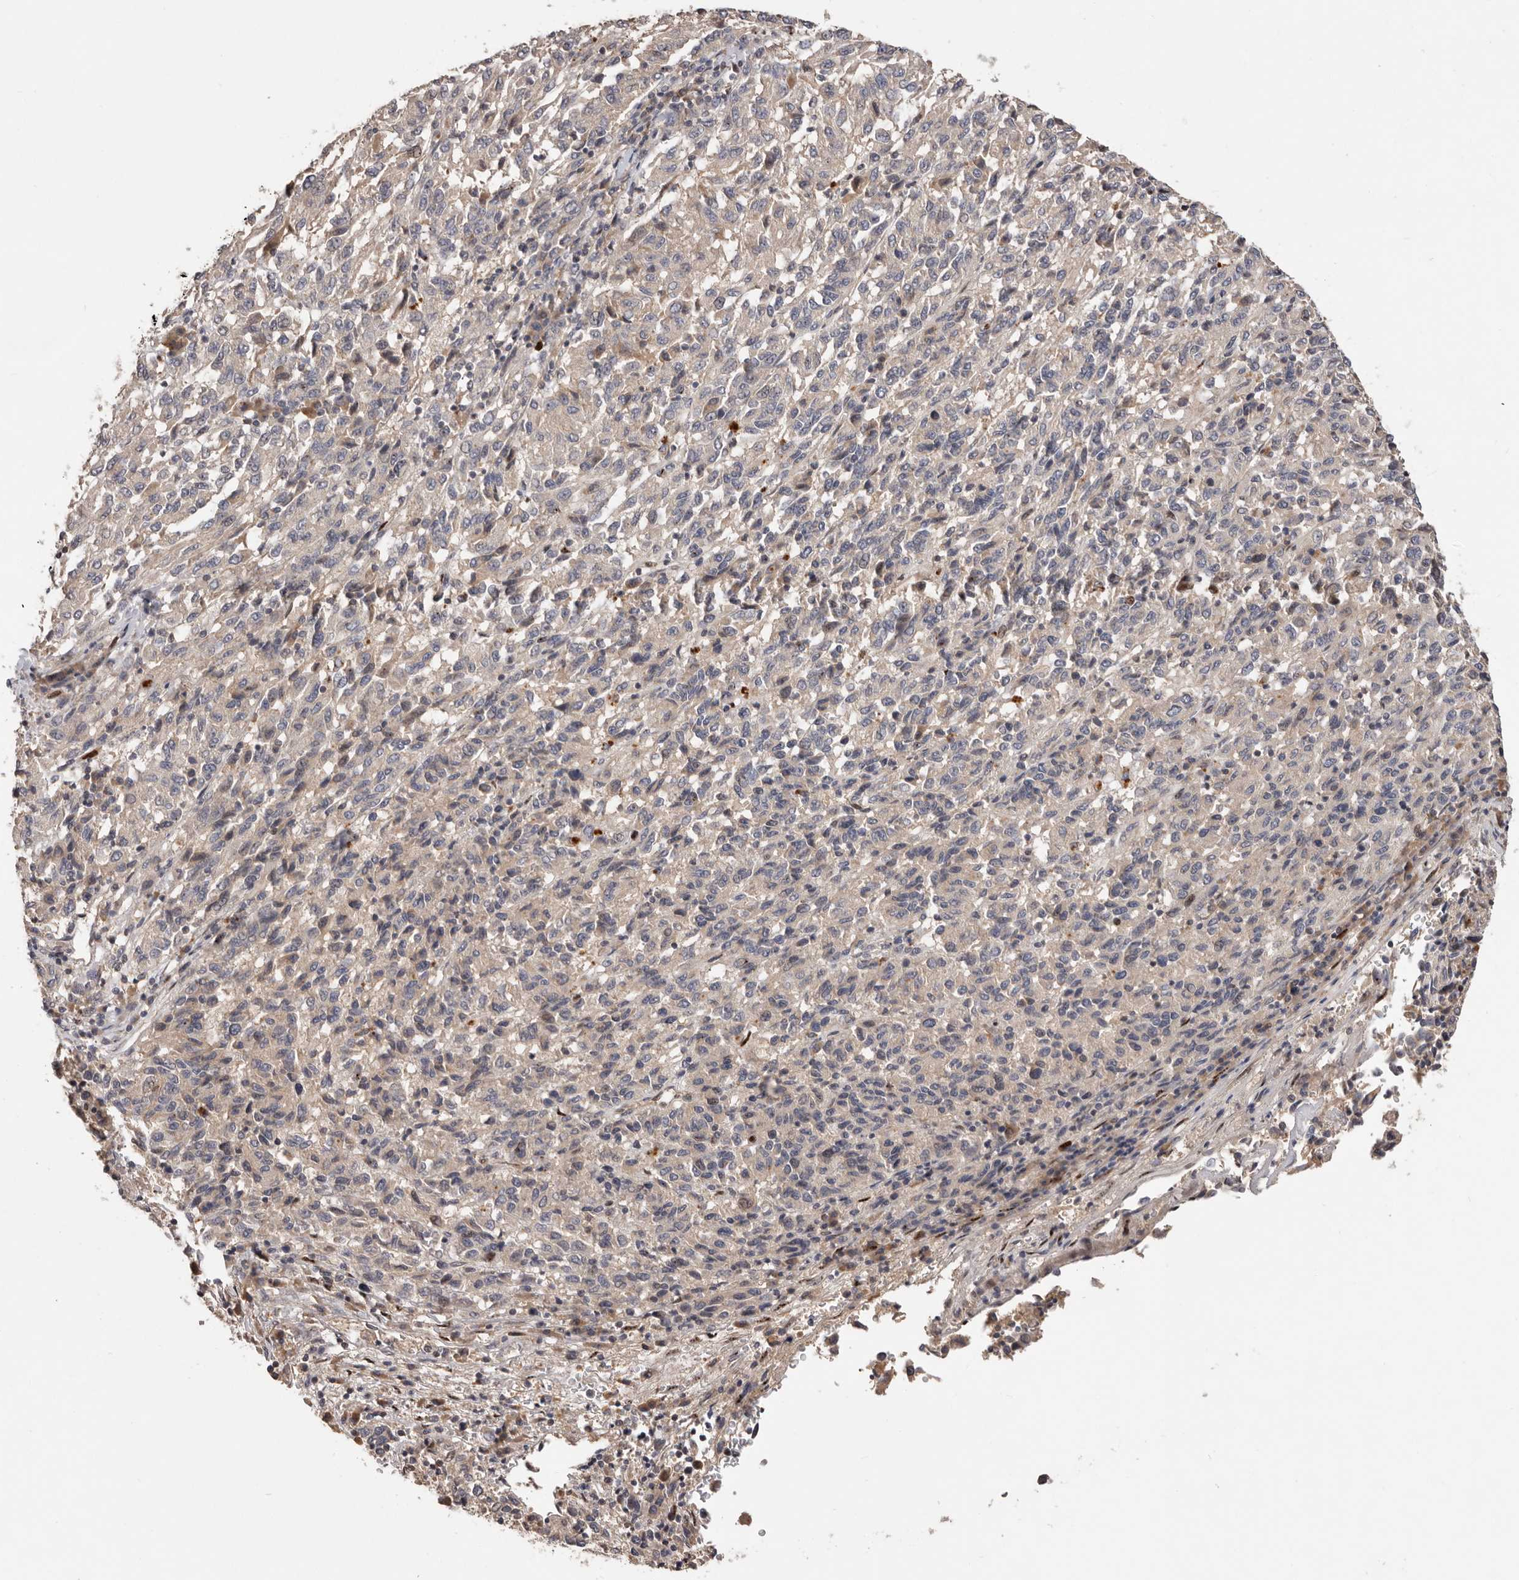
{"staining": {"intensity": "negative", "quantity": "none", "location": "none"}, "tissue": "melanoma", "cell_type": "Tumor cells", "image_type": "cancer", "snomed": [{"axis": "morphology", "description": "Malignant melanoma, Metastatic site"}, {"axis": "topography", "description": "Lung"}], "caption": "Tumor cells show no significant staining in malignant melanoma (metastatic site).", "gene": "DOP1A", "patient": {"sex": "male", "age": 64}}